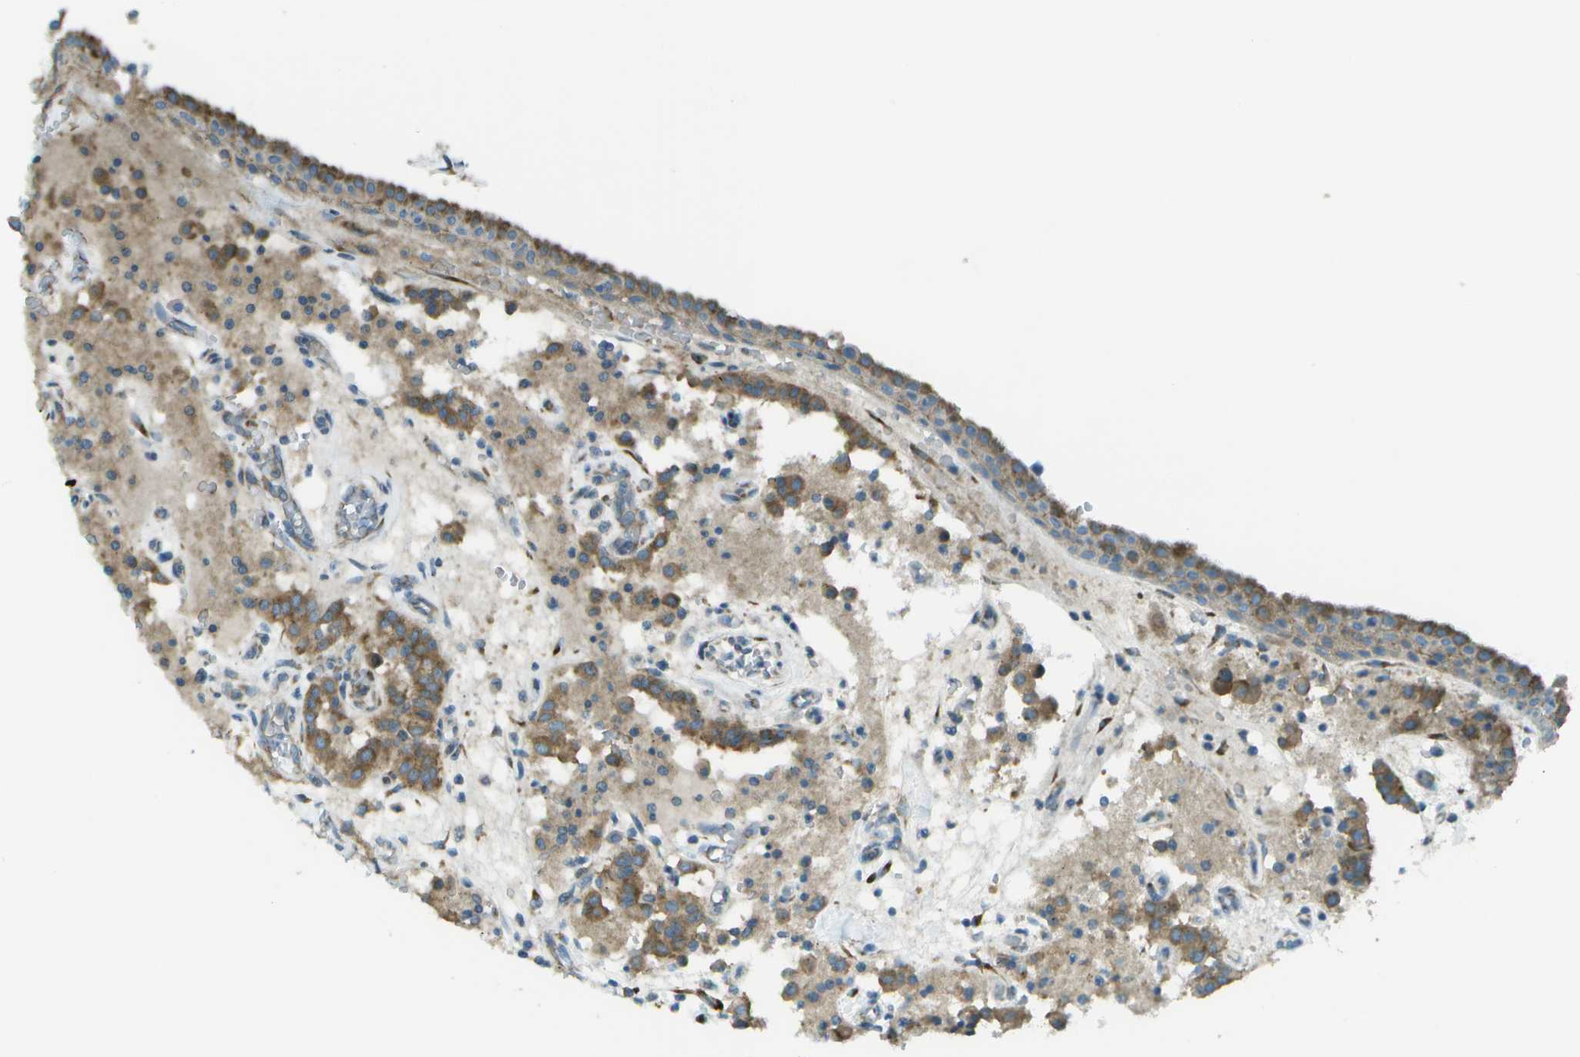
{"staining": {"intensity": "moderate", "quantity": ">75%", "location": "cytoplasmic/membranous"}, "tissue": "carcinoid", "cell_type": "Tumor cells", "image_type": "cancer", "snomed": [{"axis": "morphology", "description": "Carcinoid, malignant, NOS"}, {"axis": "topography", "description": "Lung"}], "caption": "Carcinoid tissue displays moderate cytoplasmic/membranous staining in about >75% of tumor cells, visualized by immunohistochemistry.", "gene": "KCTD3", "patient": {"sex": "male", "age": 30}}